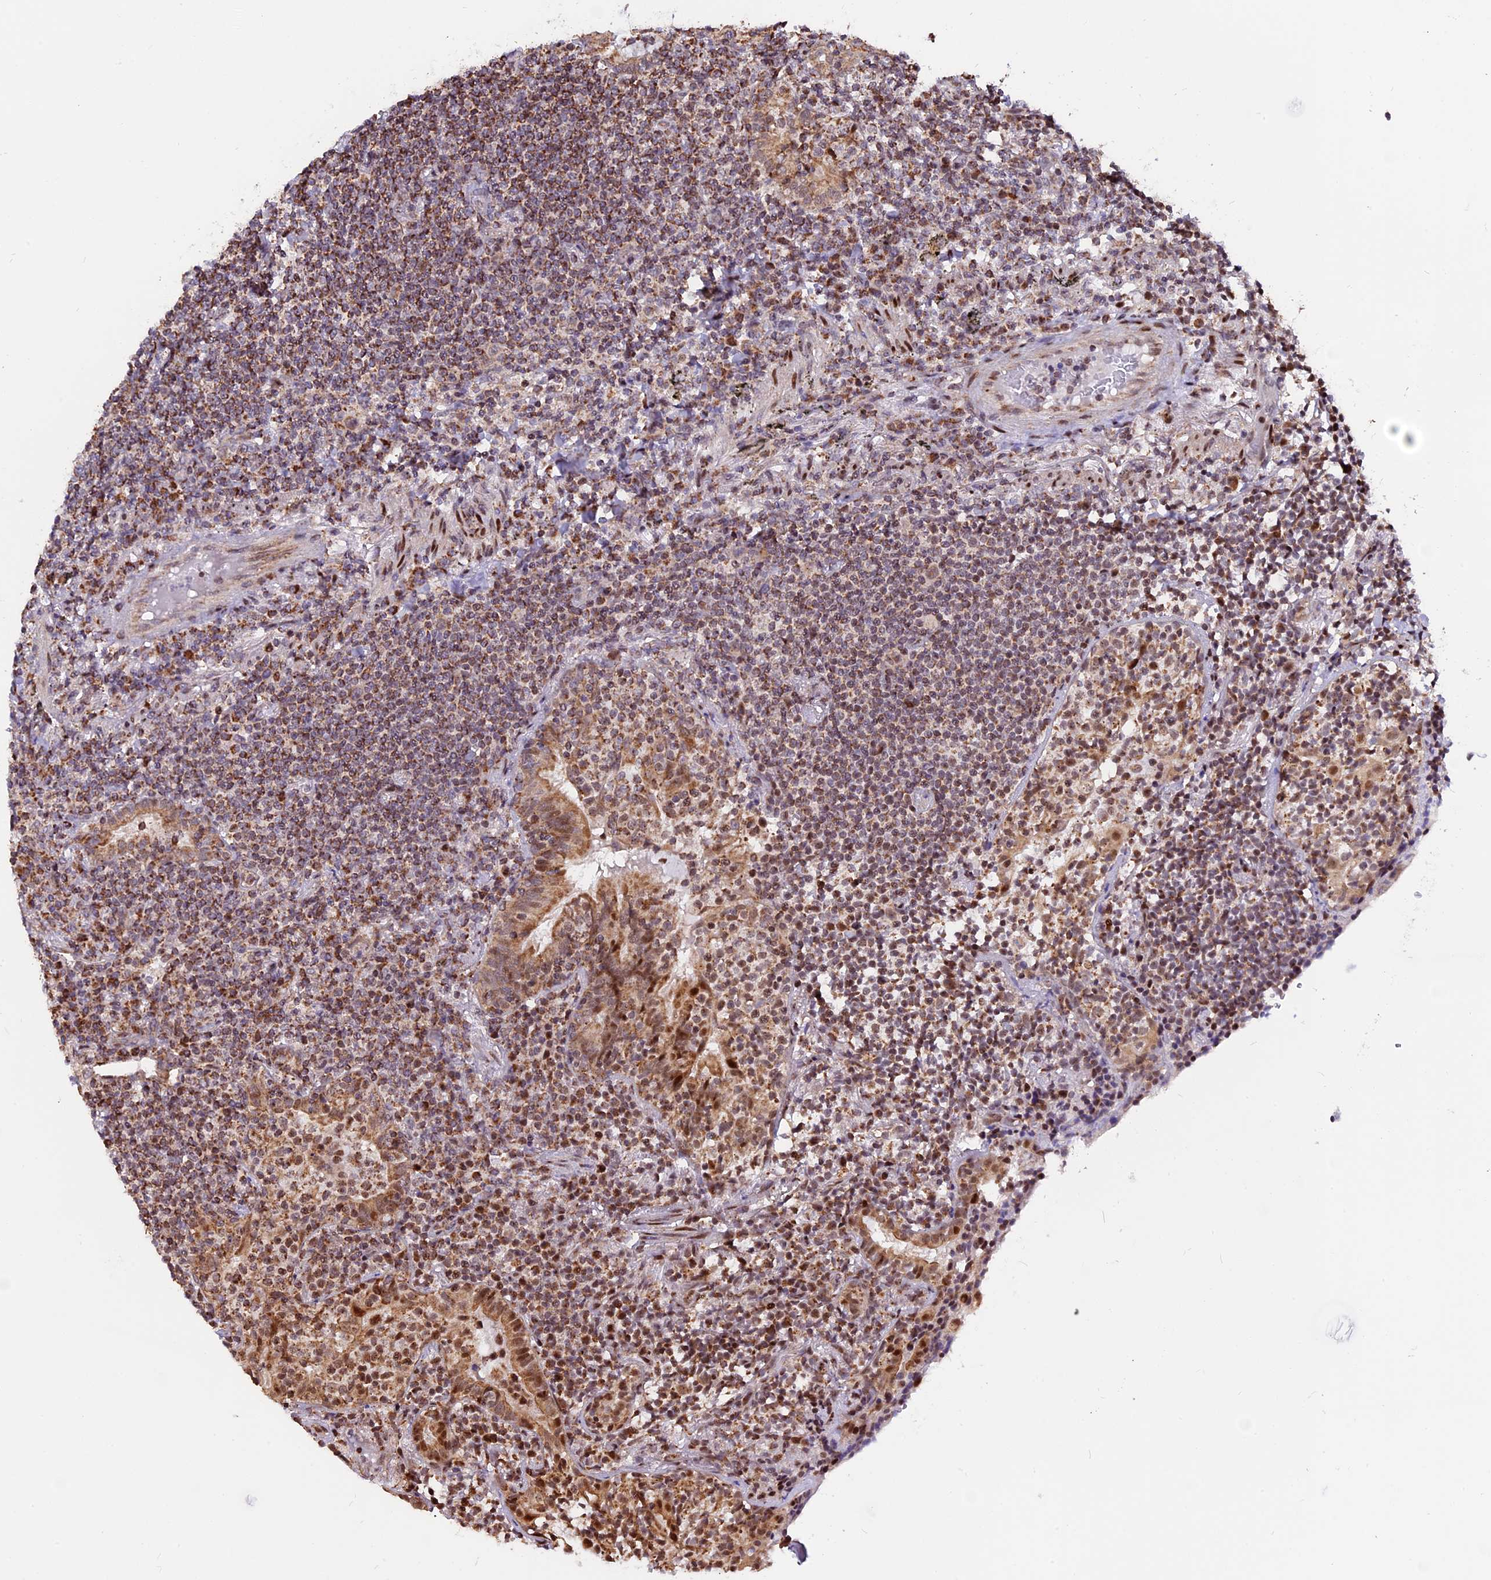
{"staining": {"intensity": "moderate", "quantity": ">75%", "location": "cytoplasmic/membranous"}, "tissue": "lymphoma", "cell_type": "Tumor cells", "image_type": "cancer", "snomed": [{"axis": "morphology", "description": "Malignant lymphoma, non-Hodgkin's type, Low grade"}, {"axis": "topography", "description": "Lung"}], "caption": "Brown immunohistochemical staining in human lymphoma demonstrates moderate cytoplasmic/membranous expression in about >75% of tumor cells. The staining is performed using DAB (3,3'-diaminobenzidine) brown chromogen to label protein expression. The nuclei are counter-stained blue using hematoxylin.", "gene": "FAM174C", "patient": {"sex": "female", "age": 71}}